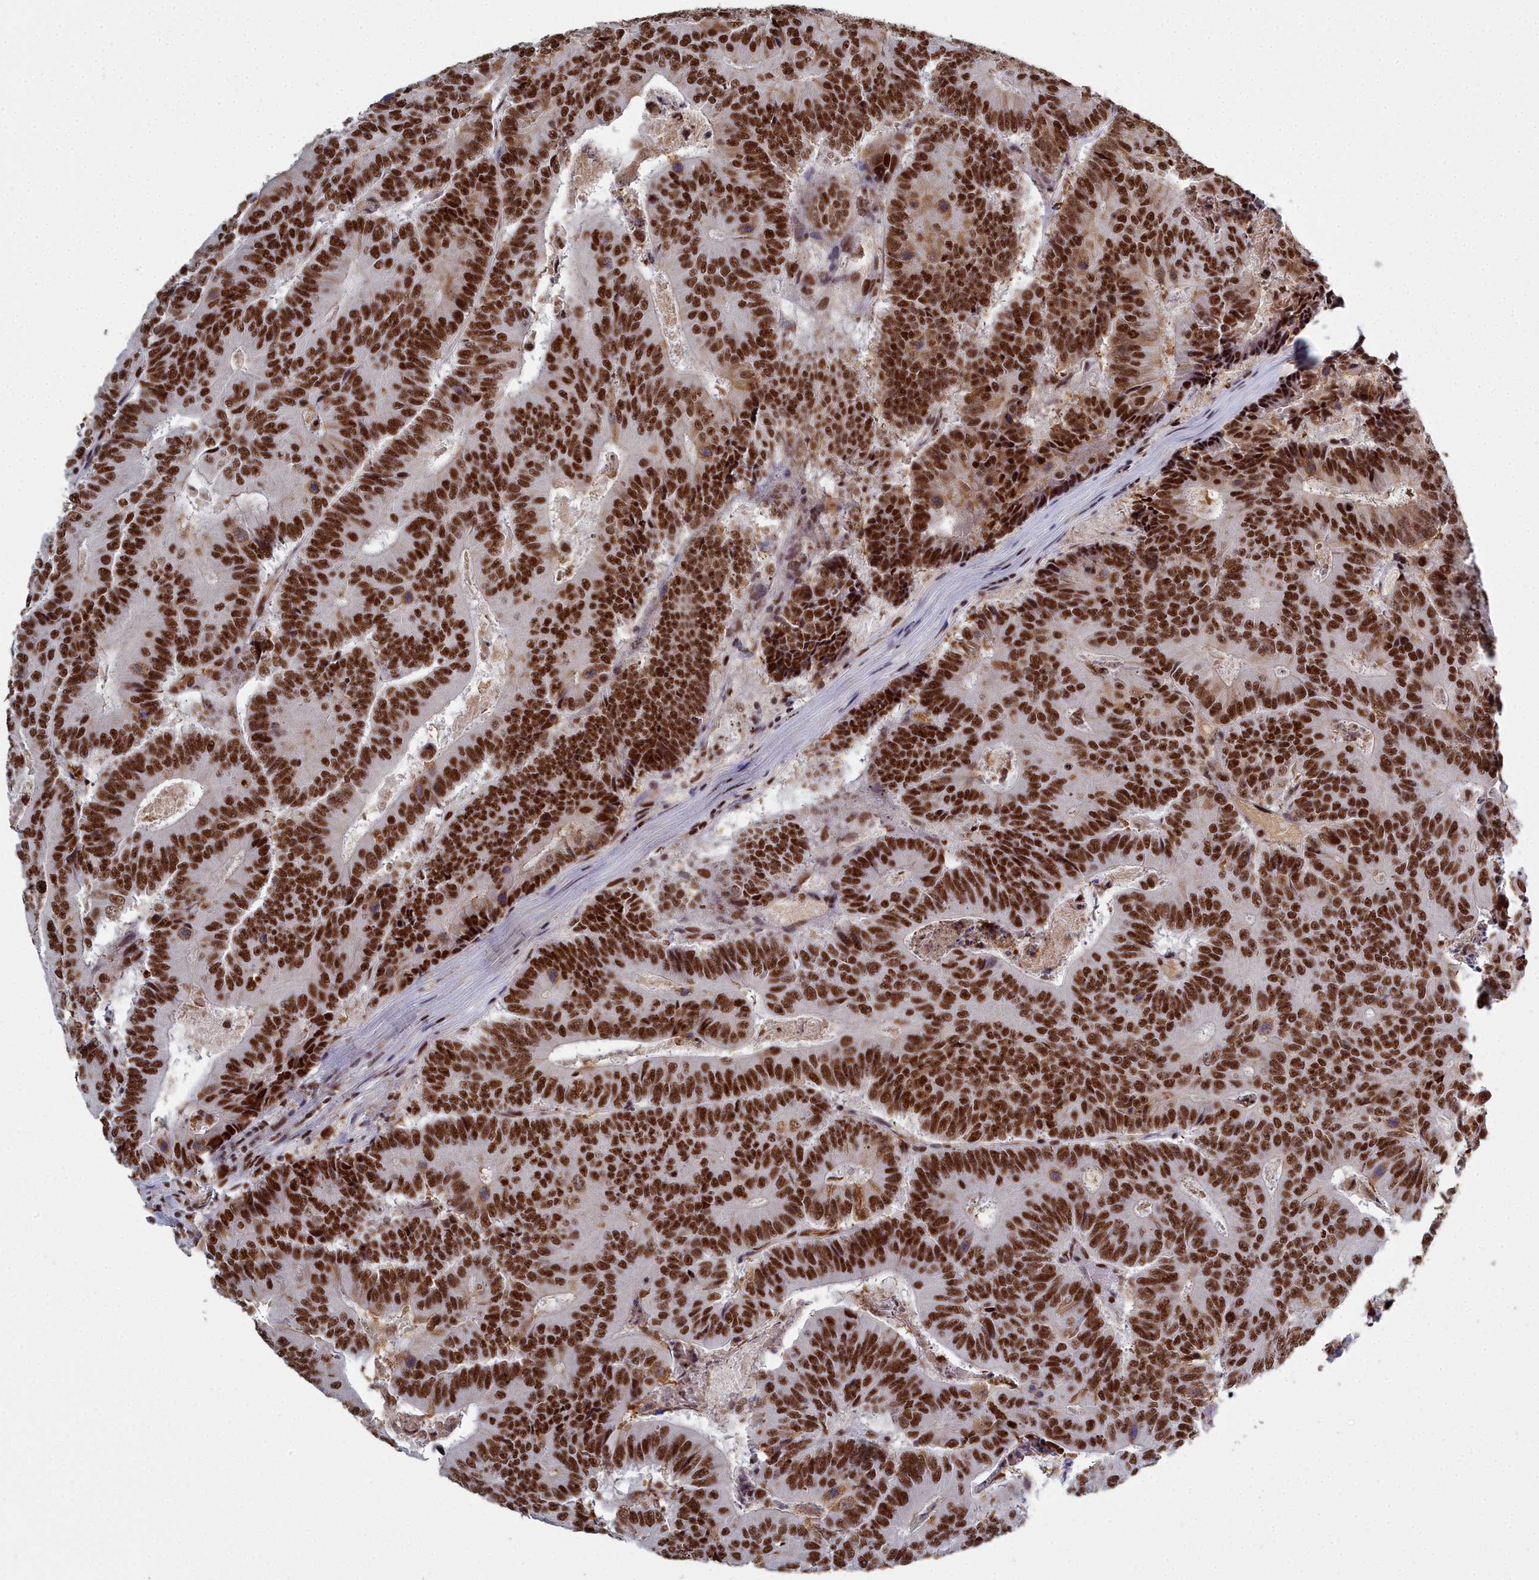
{"staining": {"intensity": "strong", "quantity": ">75%", "location": "nuclear"}, "tissue": "colorectal cancer", "cell_type": "Tumor cells", "image_type": "cancer", "snomed": [{"axis": "morphology", "description": "Adenocarcinoma, NOS"}, {"axis": "topography", "description": "Colon"}], "caption": "Protein staining demonstrates strong nuclear expression in approximately >75% of tumor cells in colorectal cancer (adenocarcinoma). The staining was performed using DAB to visualize the protein expression in brown, while the nuclei were stained in blue with hematoxylin (Magnification: 20x).", "gene": "SF3B3", "patient": {"sex": "male", "age": 83}}